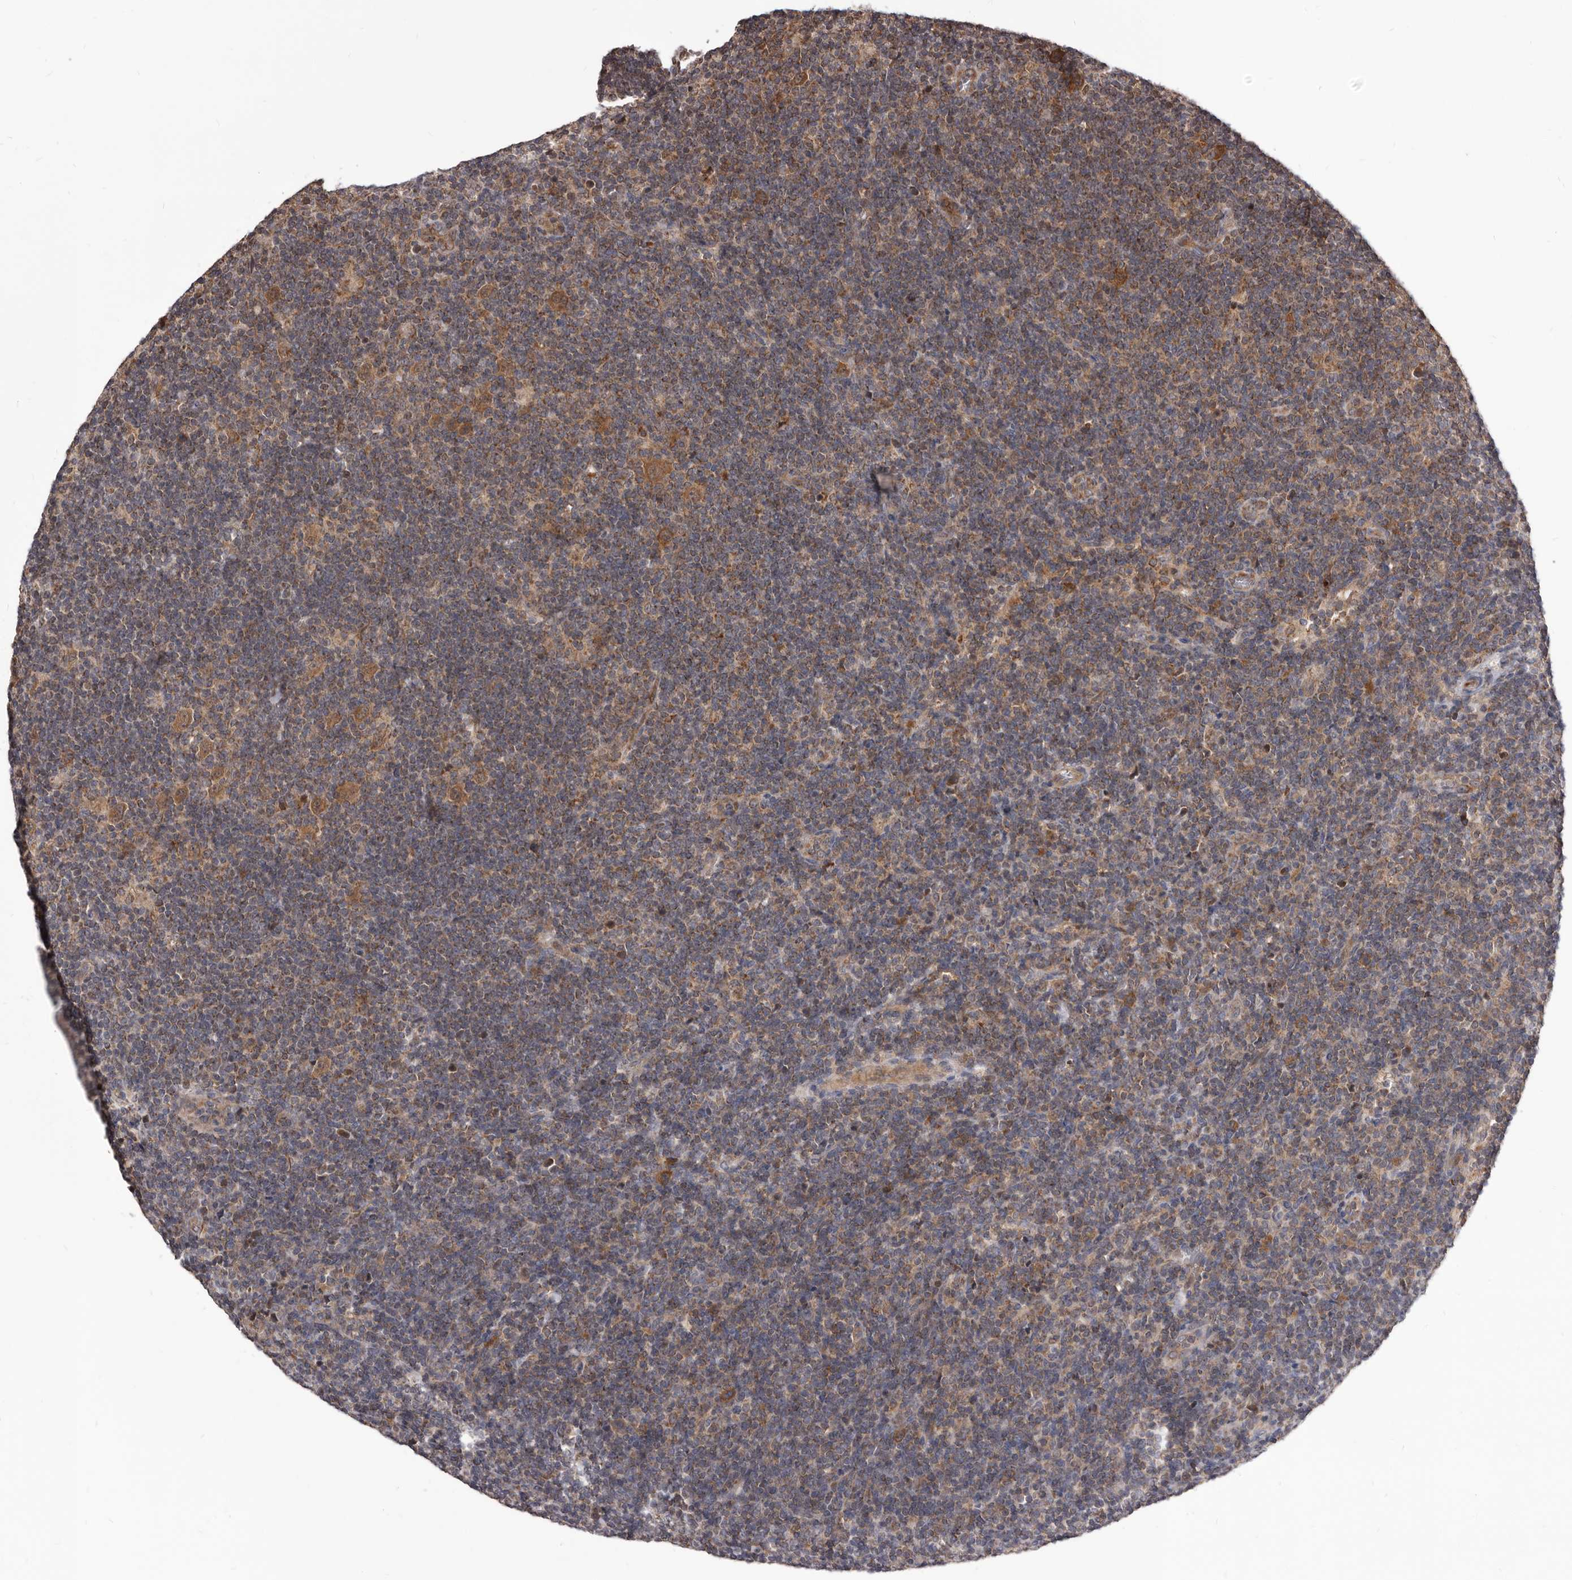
{"staining": {"intensity": "moderate", "quantity": ">75%", "location": "cytoplasmic/membranous"}, "tissue": "lymphoma", "cell_type": "Tumor cells", "image_type": "cancer", "snomed": [{"axis": "morphology", "description": "Hodgkin's disease, NOS"}, {"axis": "topography", "description": "Lymph node"}], "caption": "Protein expression analysis of human lymphoma reveals moderate cytoplasmic/membranous expression in about >75% of tumor cells.", "gene": "MAP3K14", "patient": {"sex": "female", "age": 57}}